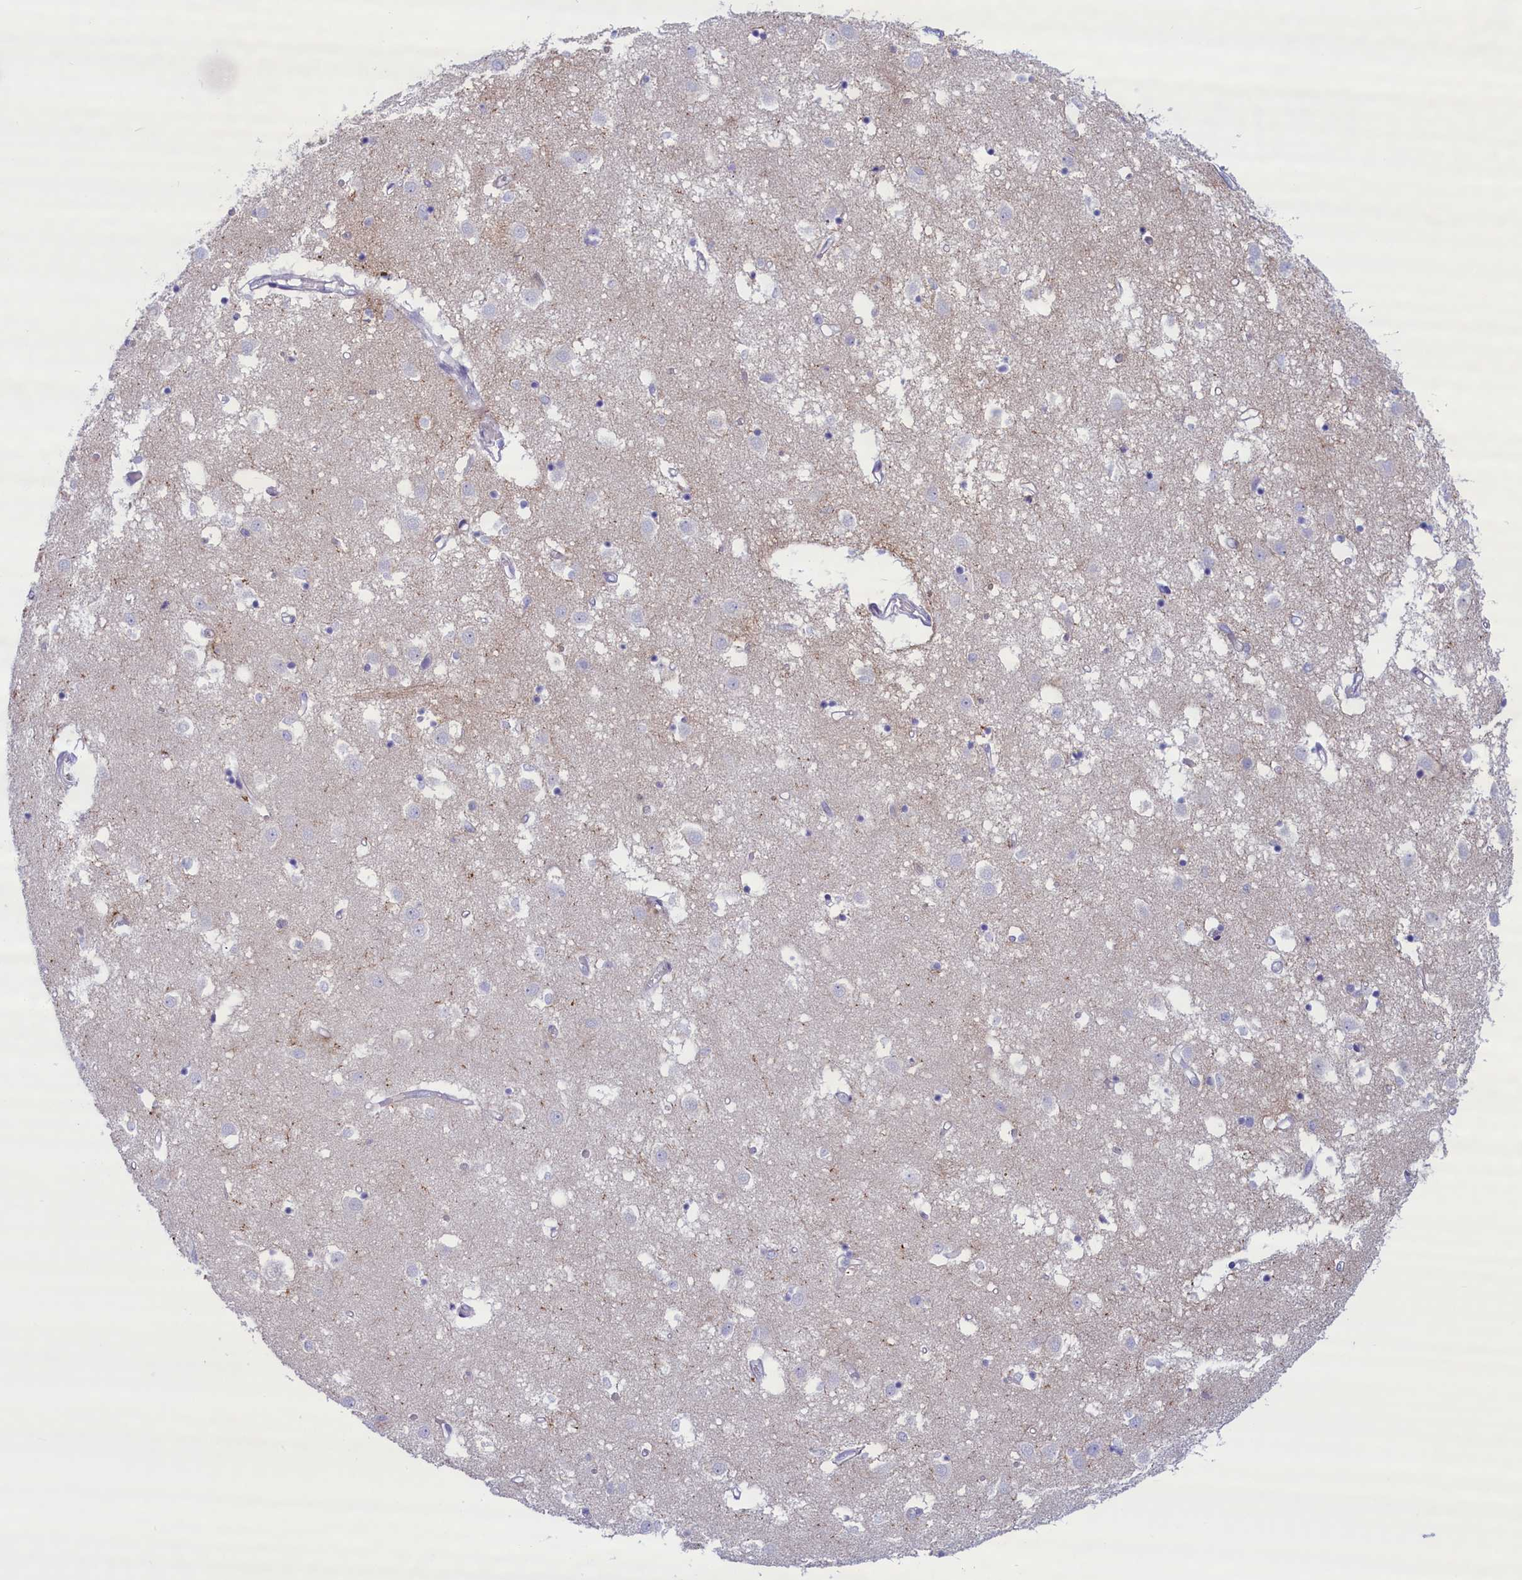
{"staining": {"intensity": "negative", "quantity": "none", "location": "none"}, "tissue": "caudate", "cell_type": "Glial cells", "image_type": "normal", "snomed": [{"axis": "morphology", "description": "Normal tissue, NOS"}, {"axis": "topography", "description": "Lateral ventricle wall"}], "caption": "There is no significant staining in glial cells of caudate. (Stains: DAB (3,3'-diaminobenzidine) immunohistochemistry (IHC) with hematoxylin counter stain, Microscopy: brightfield microscopy at high magnification).", "gene": "MPV17L2", "patient": {"sex": "male", "age": 70}}